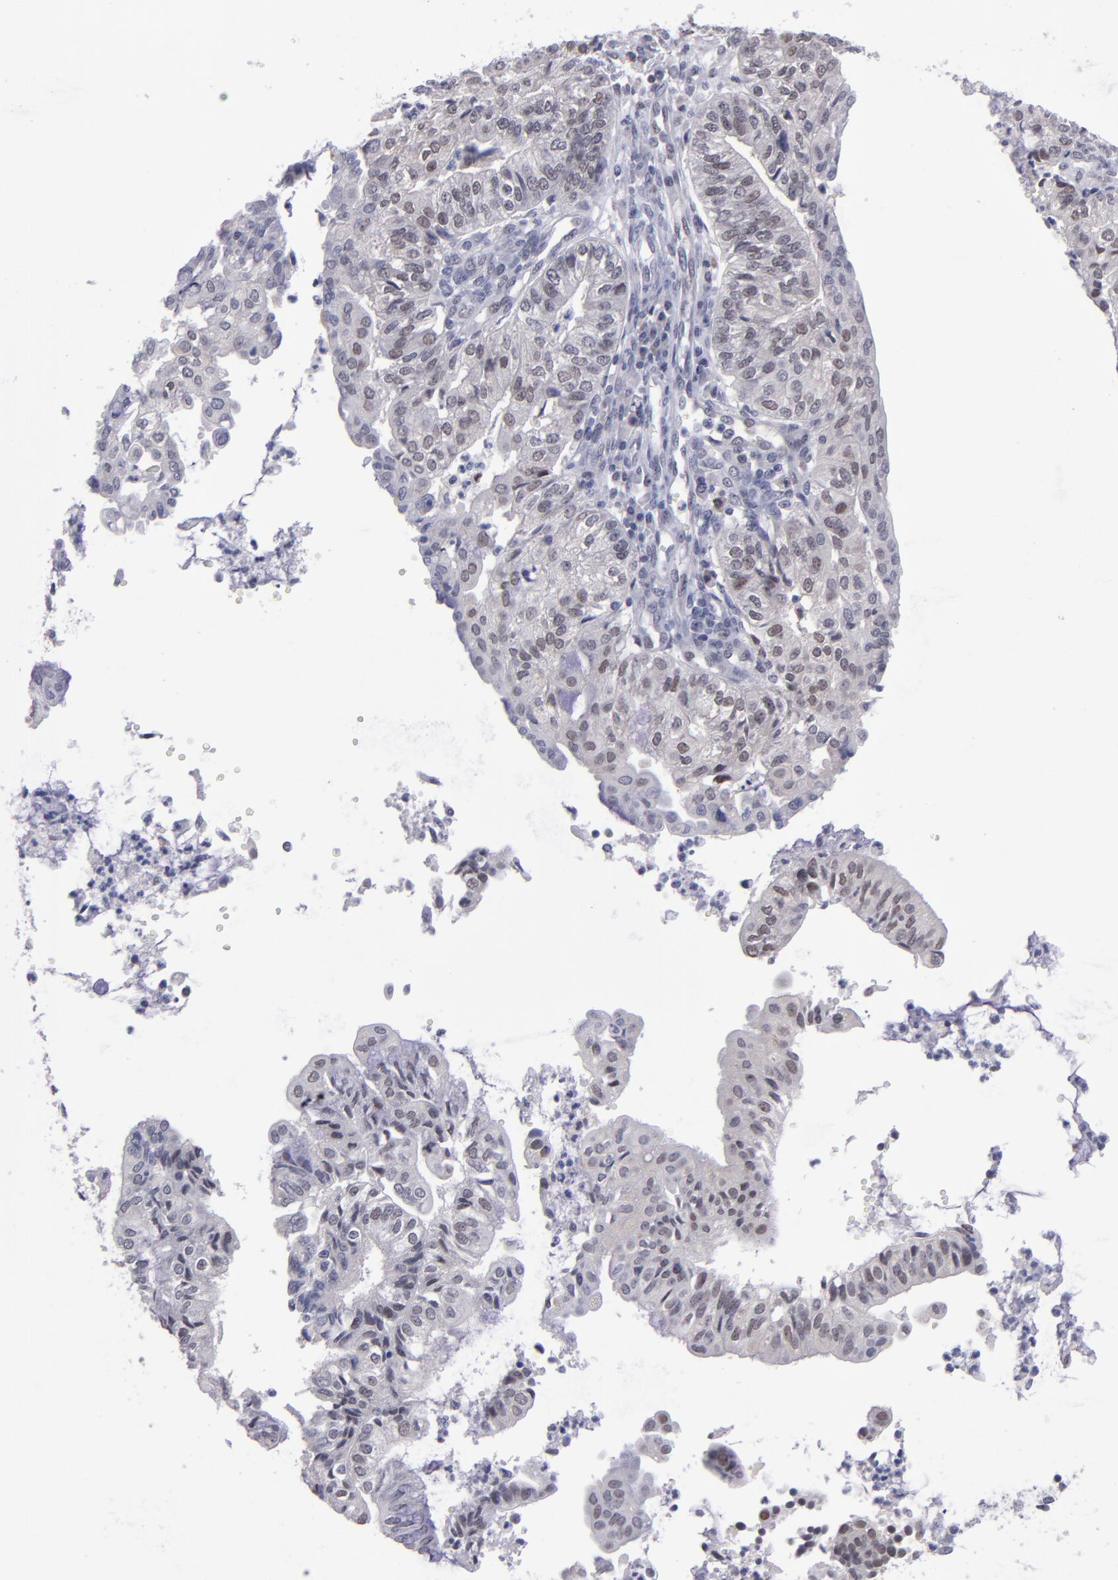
{"staining": {"intensity": "weak", "quantity": "25%-75%", "location": "nuclear"}, "tissue": "endometrial cancer", "cell_type": "Tumor cells", "image_type": "cancer", "snomed": [{"axis": "morphology", "description": "Adenocarcinoma, NOS"}, {"axis": "topography", "description": "Endometrium"}], "caption": "Immunohistochemical staining of endometrial cancer (adenocarcinoma) demonstrates weak nuclear protein positivity in approximately 25%-75% of tumor cells. (DAB IHC with brightfield microscopy, high magnification).", "gene": "OTUB2", "patient": {"sex": "female", "age": 59}}